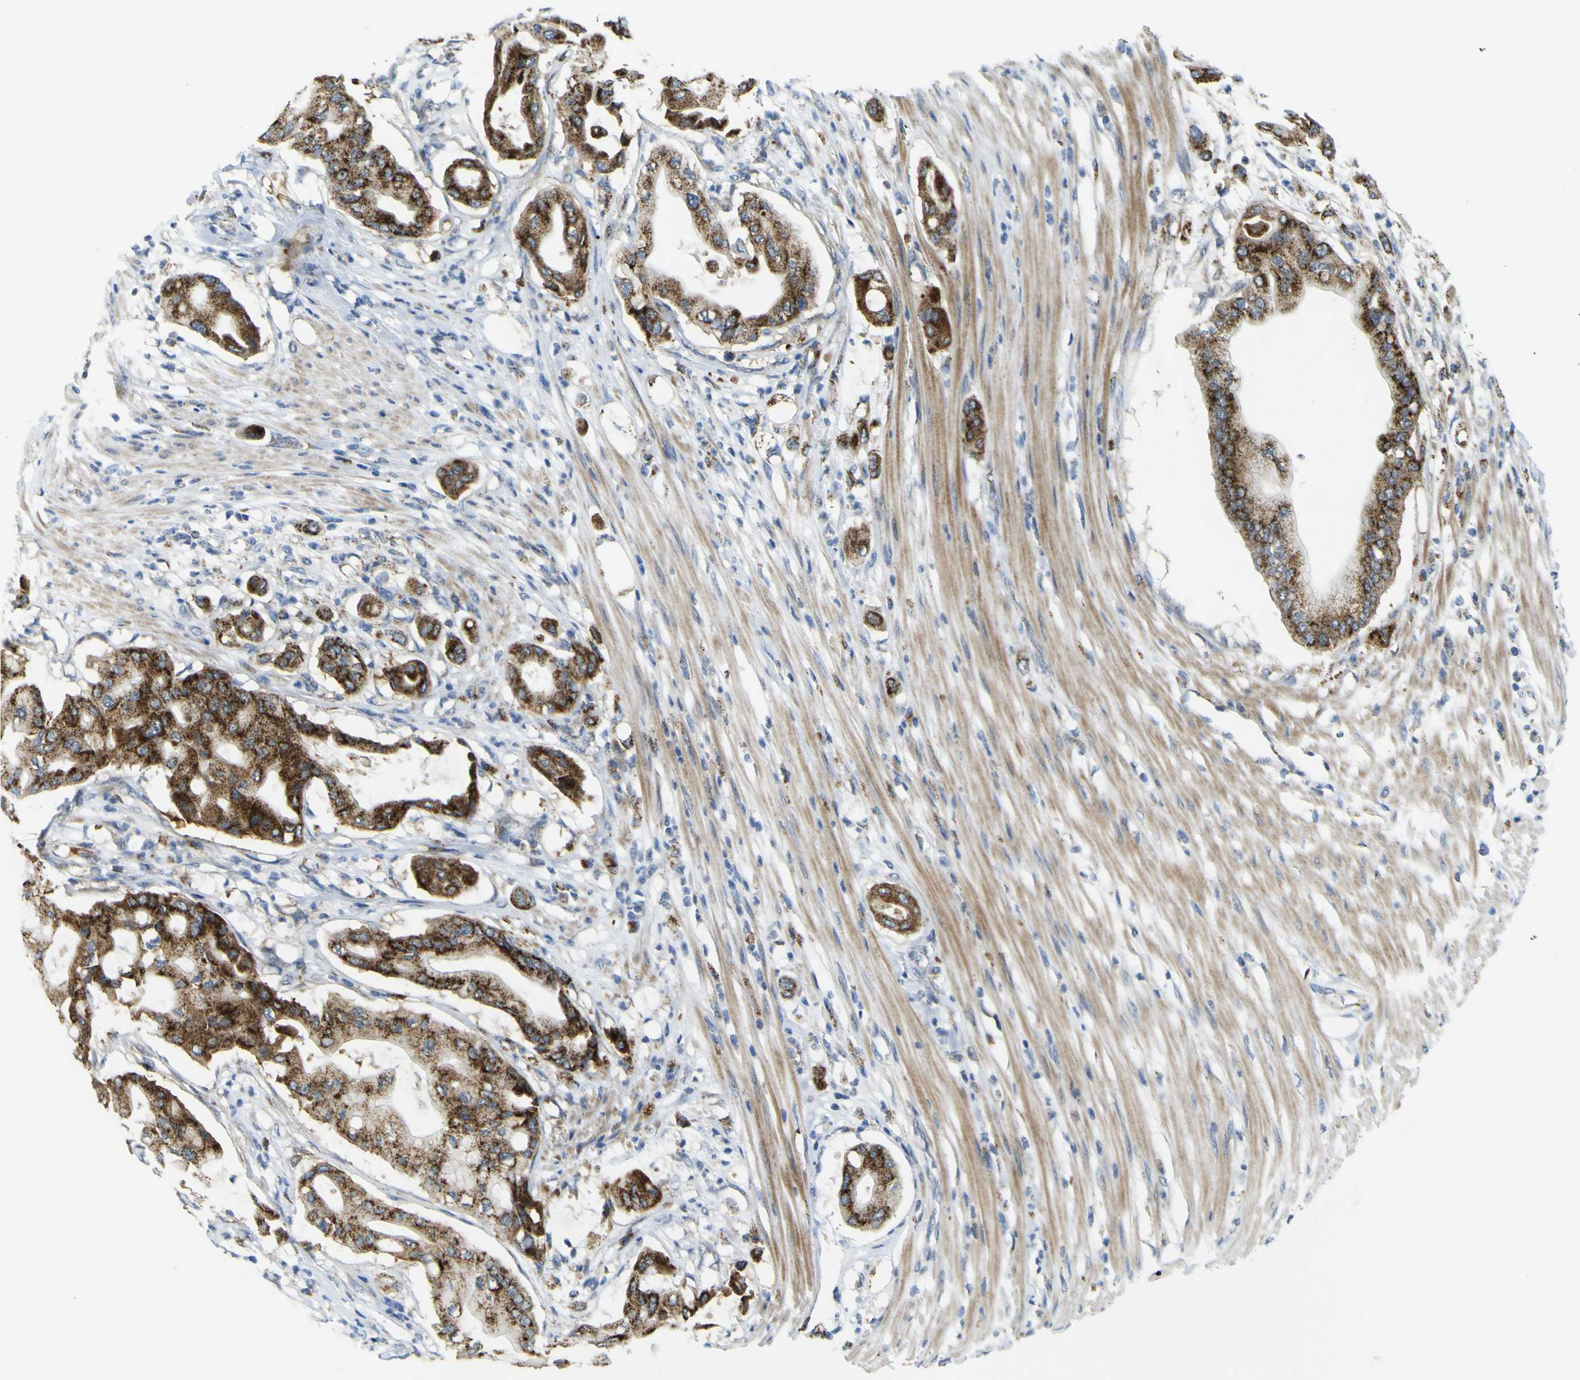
{"staining": {"intensity": "strong", "quantity": ">75%", "location": "cytoplasmic/membranous"}, "tissue": "pancreatic cancer", "cell_type": "Tumor cells", "image_type": "cancer", "snomed": [{"axis": "morphology", "description": "Adenocarcinoma, NOS"}, {"axis": "morphology", "description": "Adenocarcinoma, metastatic, NOS"}, {"axis": "topography", "description": "Lymph node"}, {"axis": "topography", "description": "Pancreas"}, {"axis": "topography", "description": "Duodenum"}], "caption": "Immunohistochemical staining of pancreatic metastatic adenocarcinoma demonstrates strong cytoplasmic/membranous protein expression in about >75% of tumor cells. (Brightfield microscopy of DAB IHC at high magnification).", "gene": "ACBD5", "patient": {"sex": "female", "age": 64}}